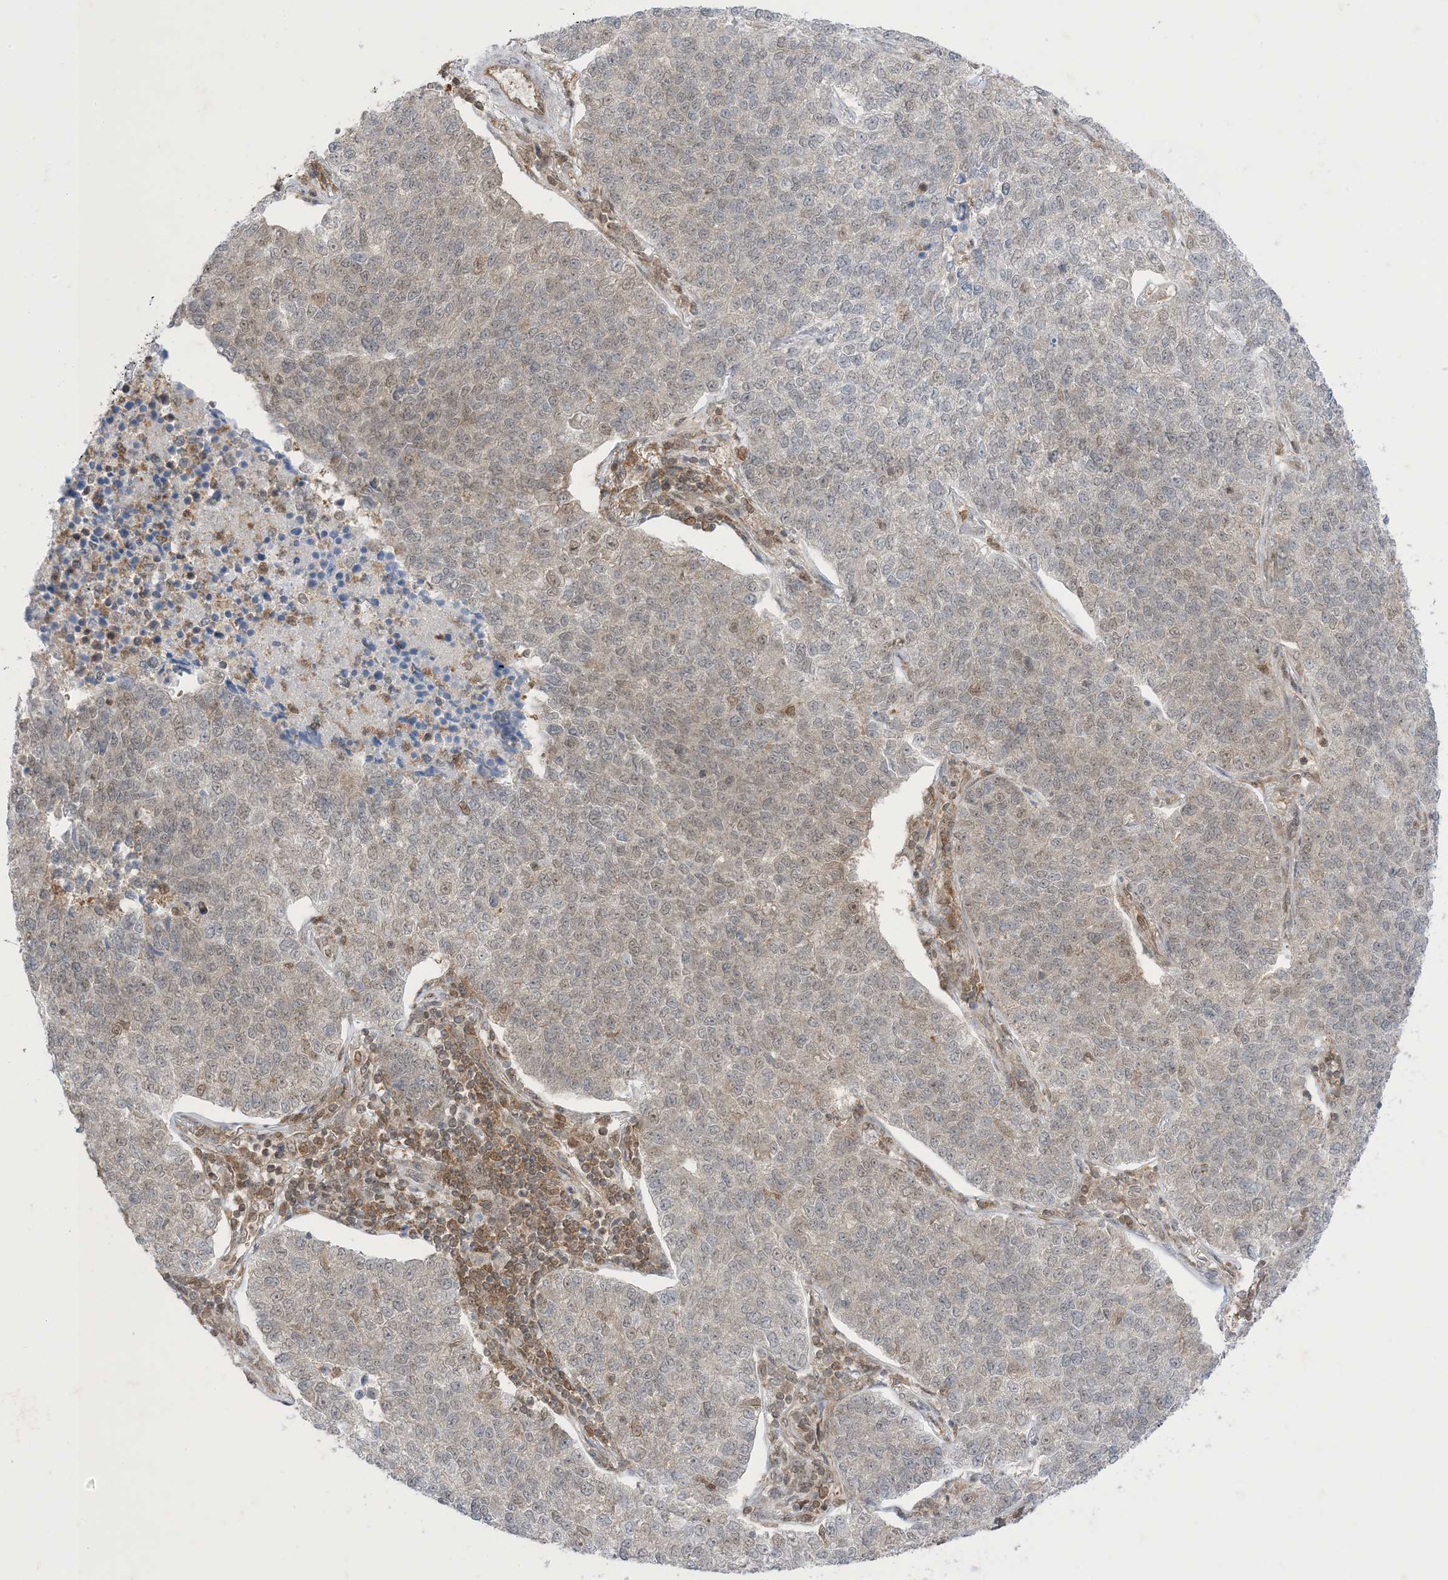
{"staining": {"intensity": "negative", "quantity": "none", "location": "none"}, "tissue": "lung cancer", "cell_type": "Tumor cells", "image_type": "cancer", "snomed": [{"axis": "morphology", "description": "Adenocarcinoma, NOS"}, {"axis": "topography", "description": "Lung"}], "caption": "This is an IHC micrograph of human adenocarcinoma (lung). There is no expression in tumor cells.", "gene": "PTPA", "patient": {"sex": "male", "age": 49}}